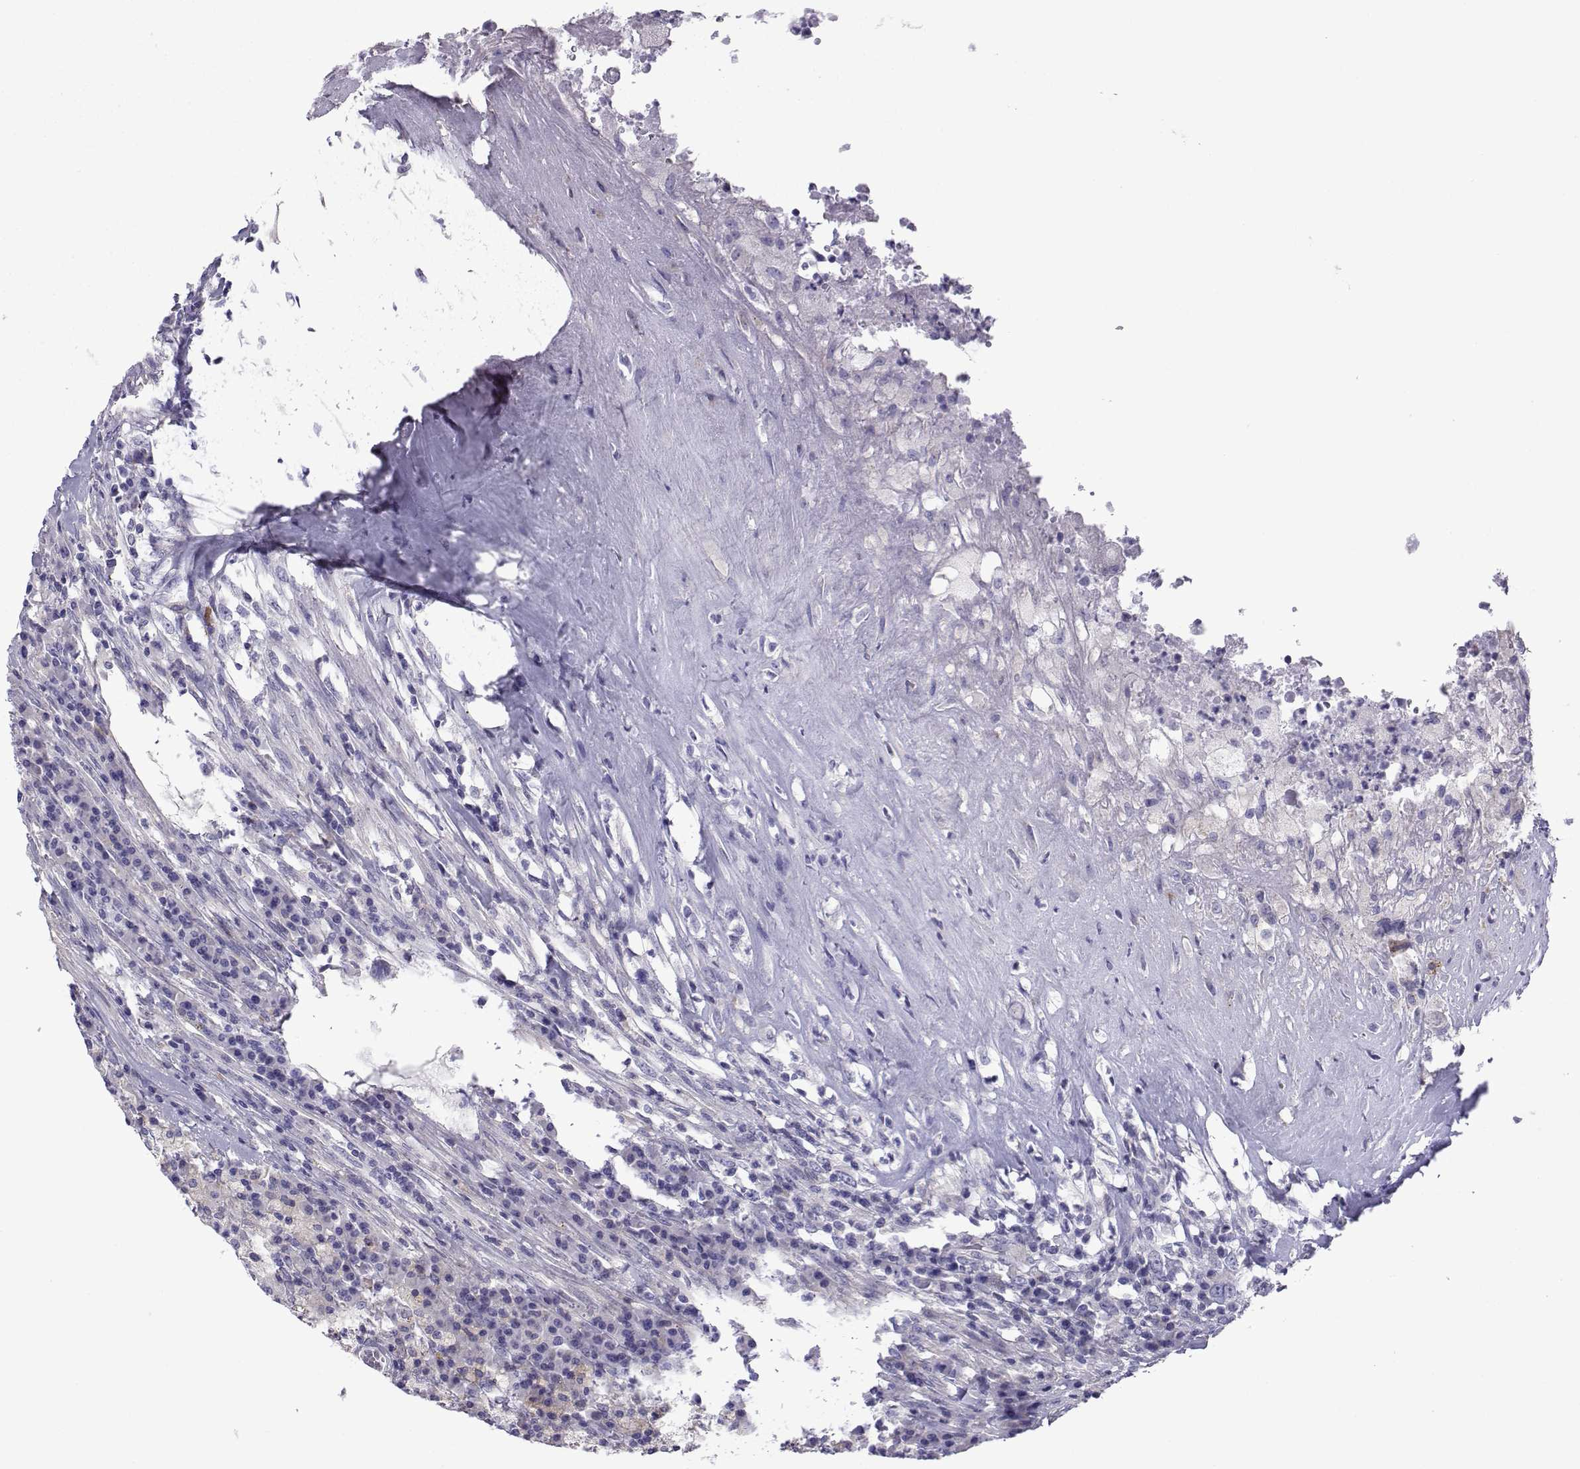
{"staining": {"intensity": "negative", "quantity": "none", "location": "none"}, "tissue": "testis cancer", "cell_type": "Tumor cells", "image_type": "cancer", "snomed": [{"axis": "morphology", "description": "Necrosis, NOS"}, {"axis": "morphology", "description": "Carcinoma, Embryonal, NOS"}, {"axis": "topography", "description": "Testis"}], "caption": "This is a histopathology image of IHC staining of embryonal carcinoma (testis), which shows no staining in tumor cells.", "gene": "CFAP70", "patient": {"sex": "male", "age": 19}}